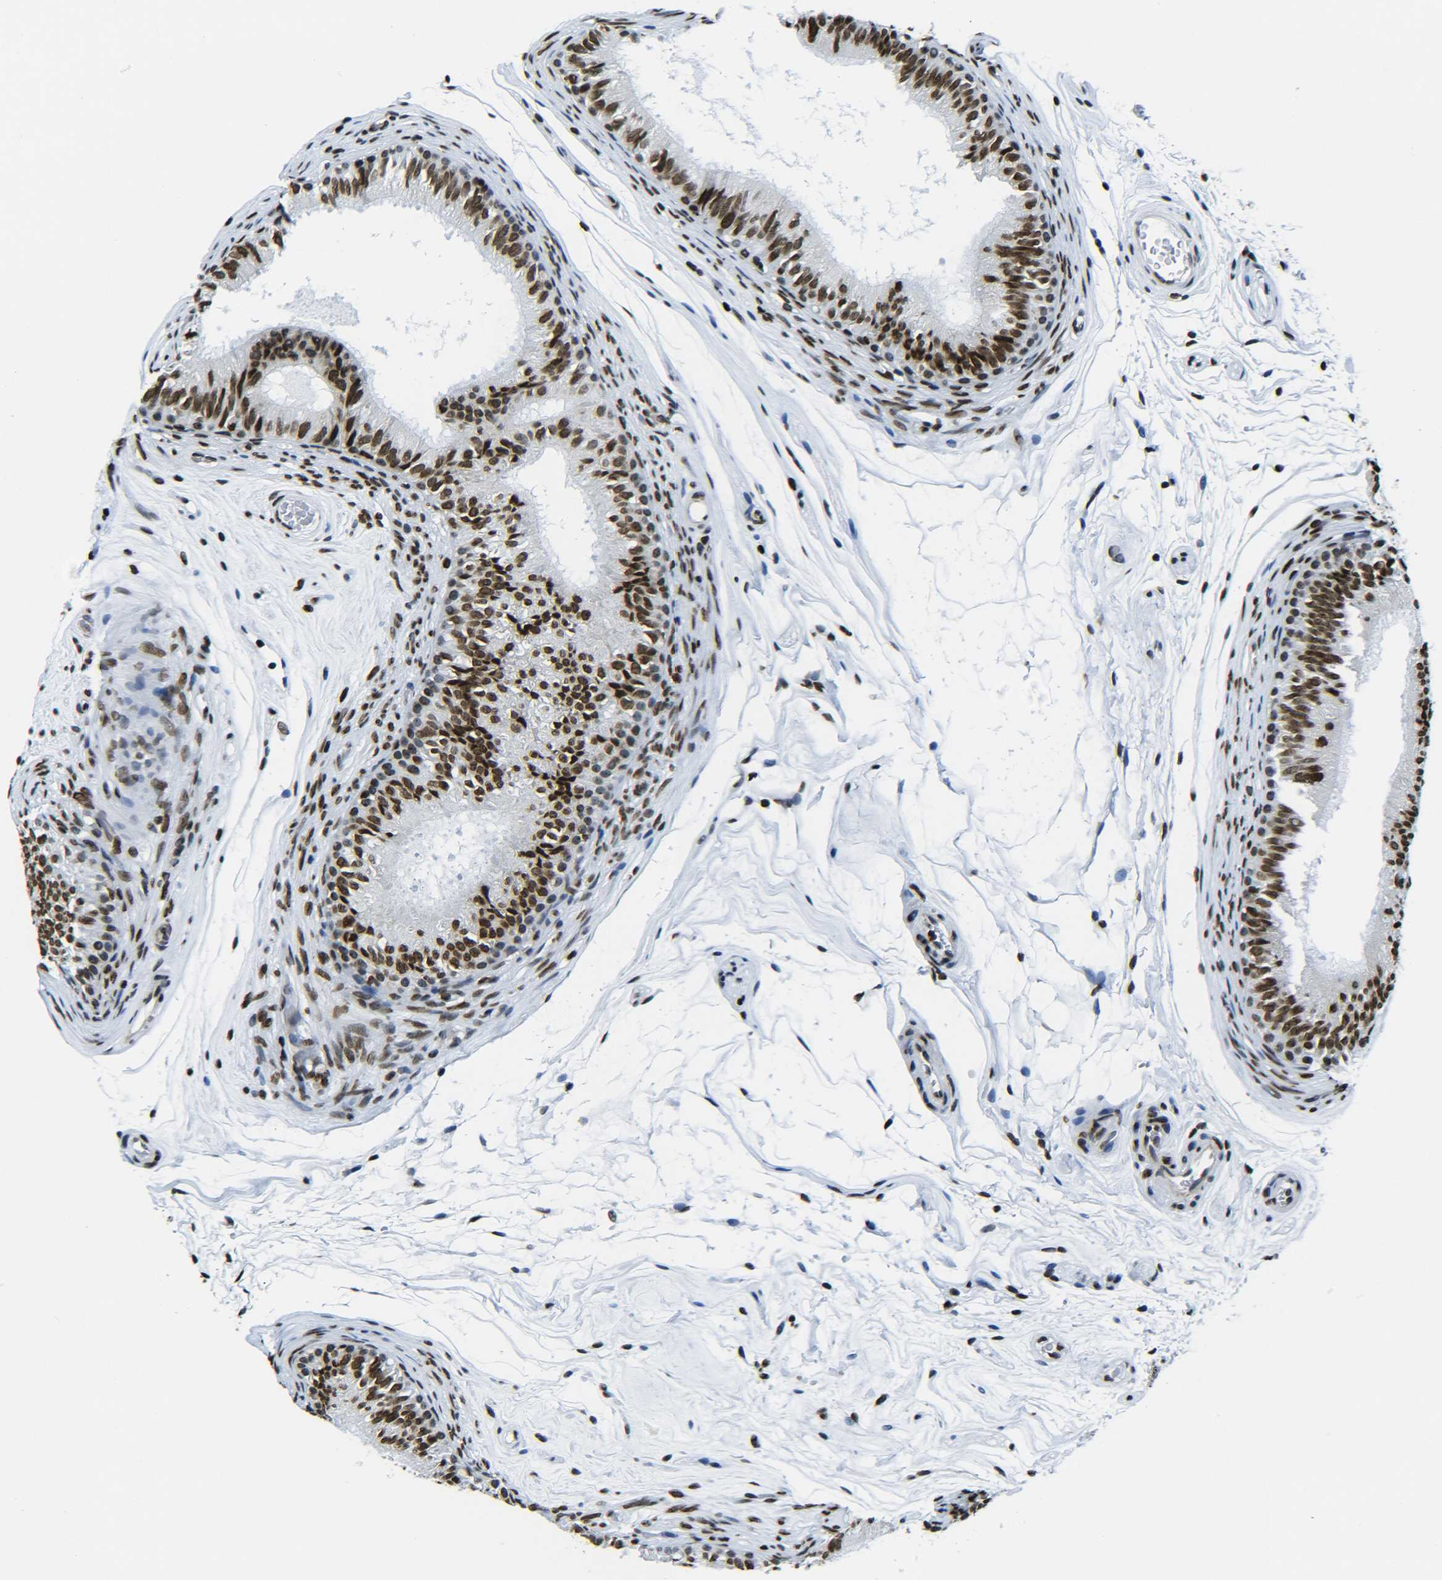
{"staining": {"intensity": "strong", "quantity": ">75%", "location": "nuclear"}, "tissue": "epididymis", "cell_type": "Glandular cells", "image_type": "normal", "snomed": [{"axis": "morphology", "description": "Normal tissue, NOS"}, {"axis": "topography", "description": "Epididymis"}], "caption": "High-magnification brightfield microscopy of normal epididymis stained with DAB (3,3'-diaminobenzidine) (brown) and counterstained with hematoxylin (blue). glandular cells exhibit strong nuclear expression is seen in about>75% of cells.", "gene": "H2AX", "patient": {"sex": "male", "age": 36}}